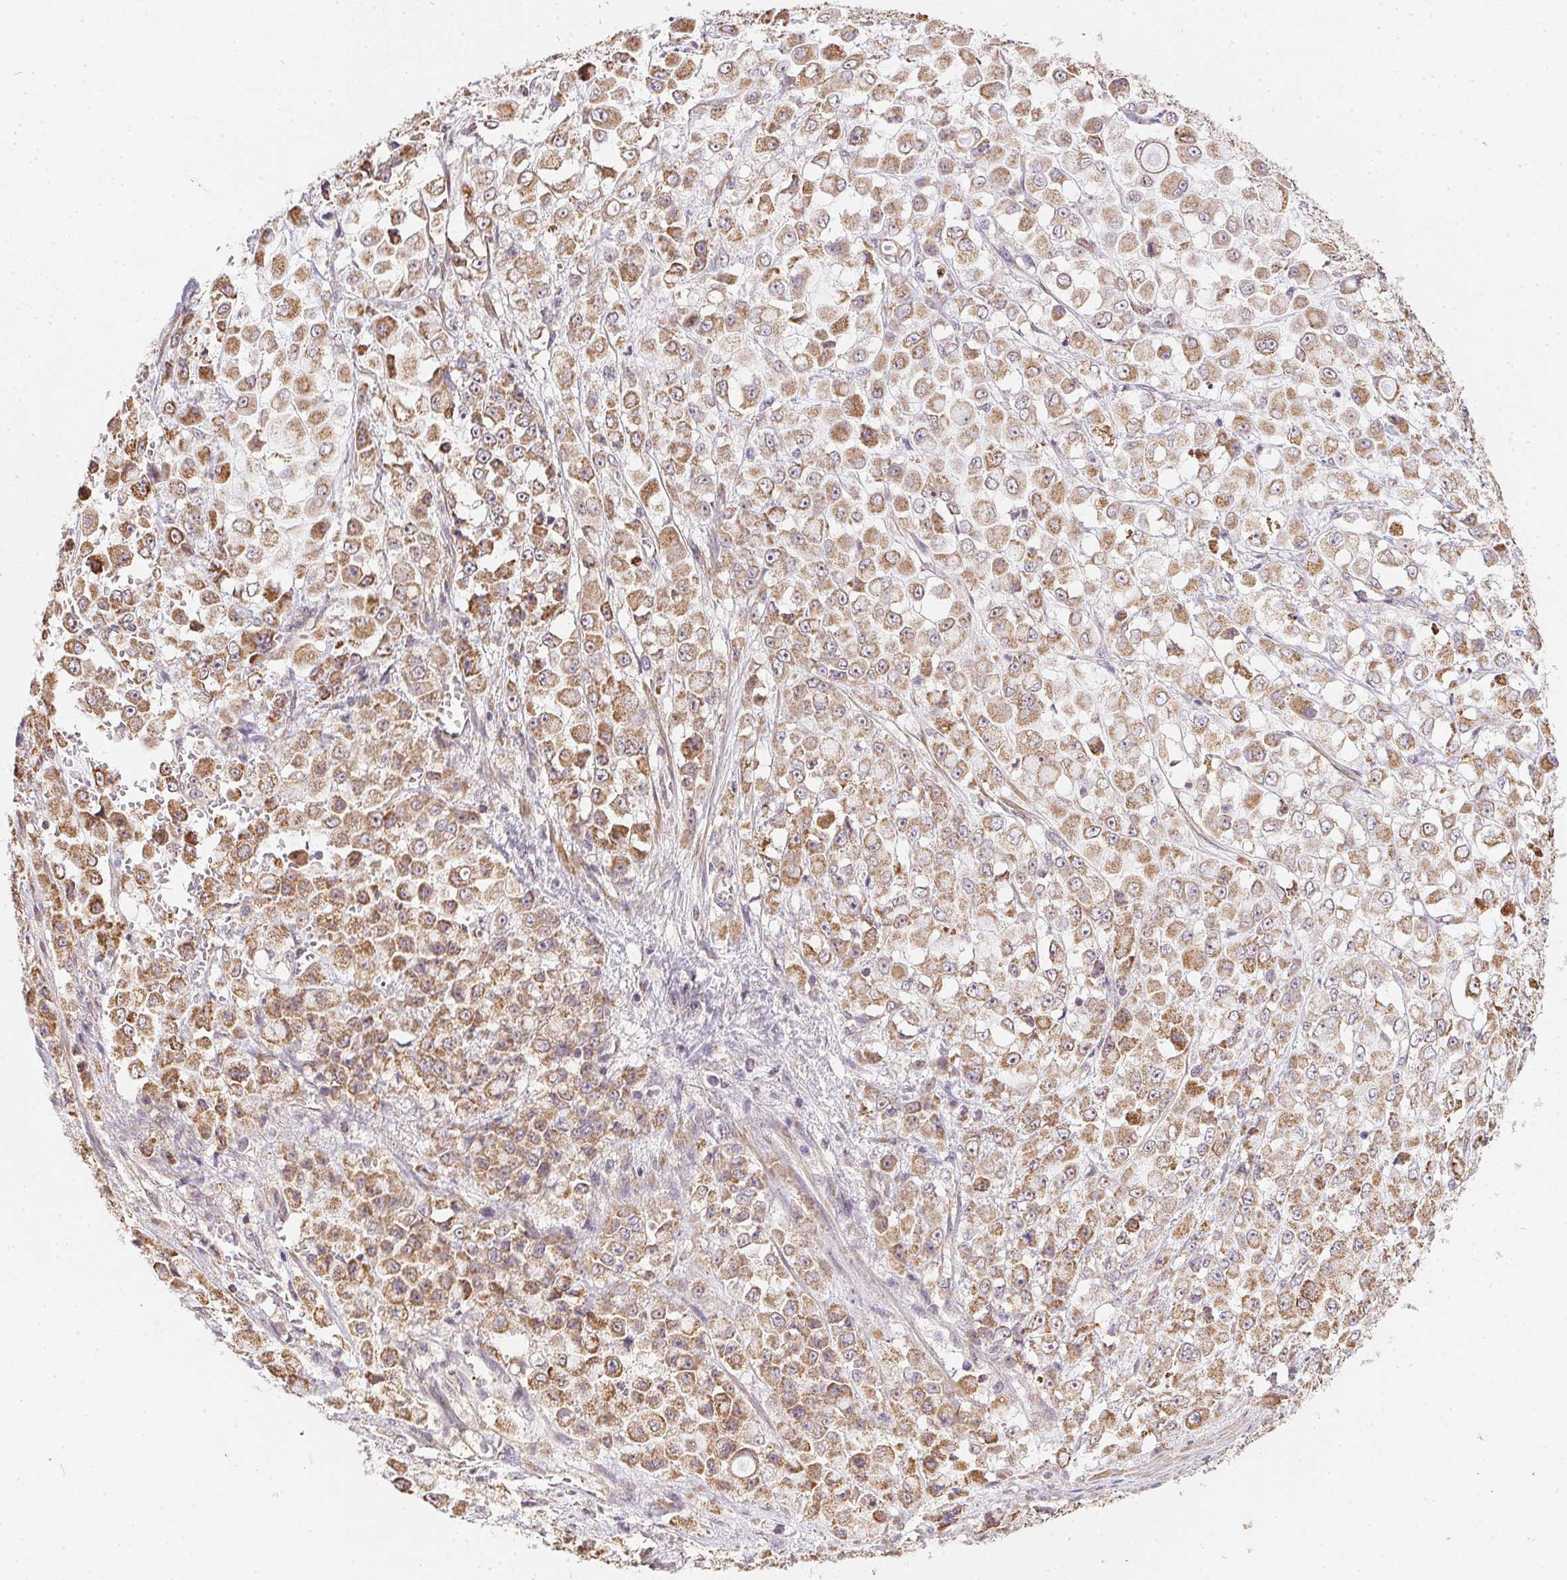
{"staining": {"intensity": "moderate", "quantity": ">75%", "location": "cytoplasmic/membranous"}, "tissue": "stomach cancer", "cell_type": "Tumor cells", "image_type": "cancer", "snomed": [{"axis": "morphology", "description": "Adenocarcinoma, NOS"}, {"axis": "topography", "description": "Stomach"}], "caption": "This histopathology image reveals immunohistochemistry (IHC) staining of stomach cancer (adenocarcinoma), with medium moderate cytoplasmic/membranous positivity in approximately >75% of tumor cells.", "gene": "REV3L", "patient": {"sex": "female", "age": 76}}